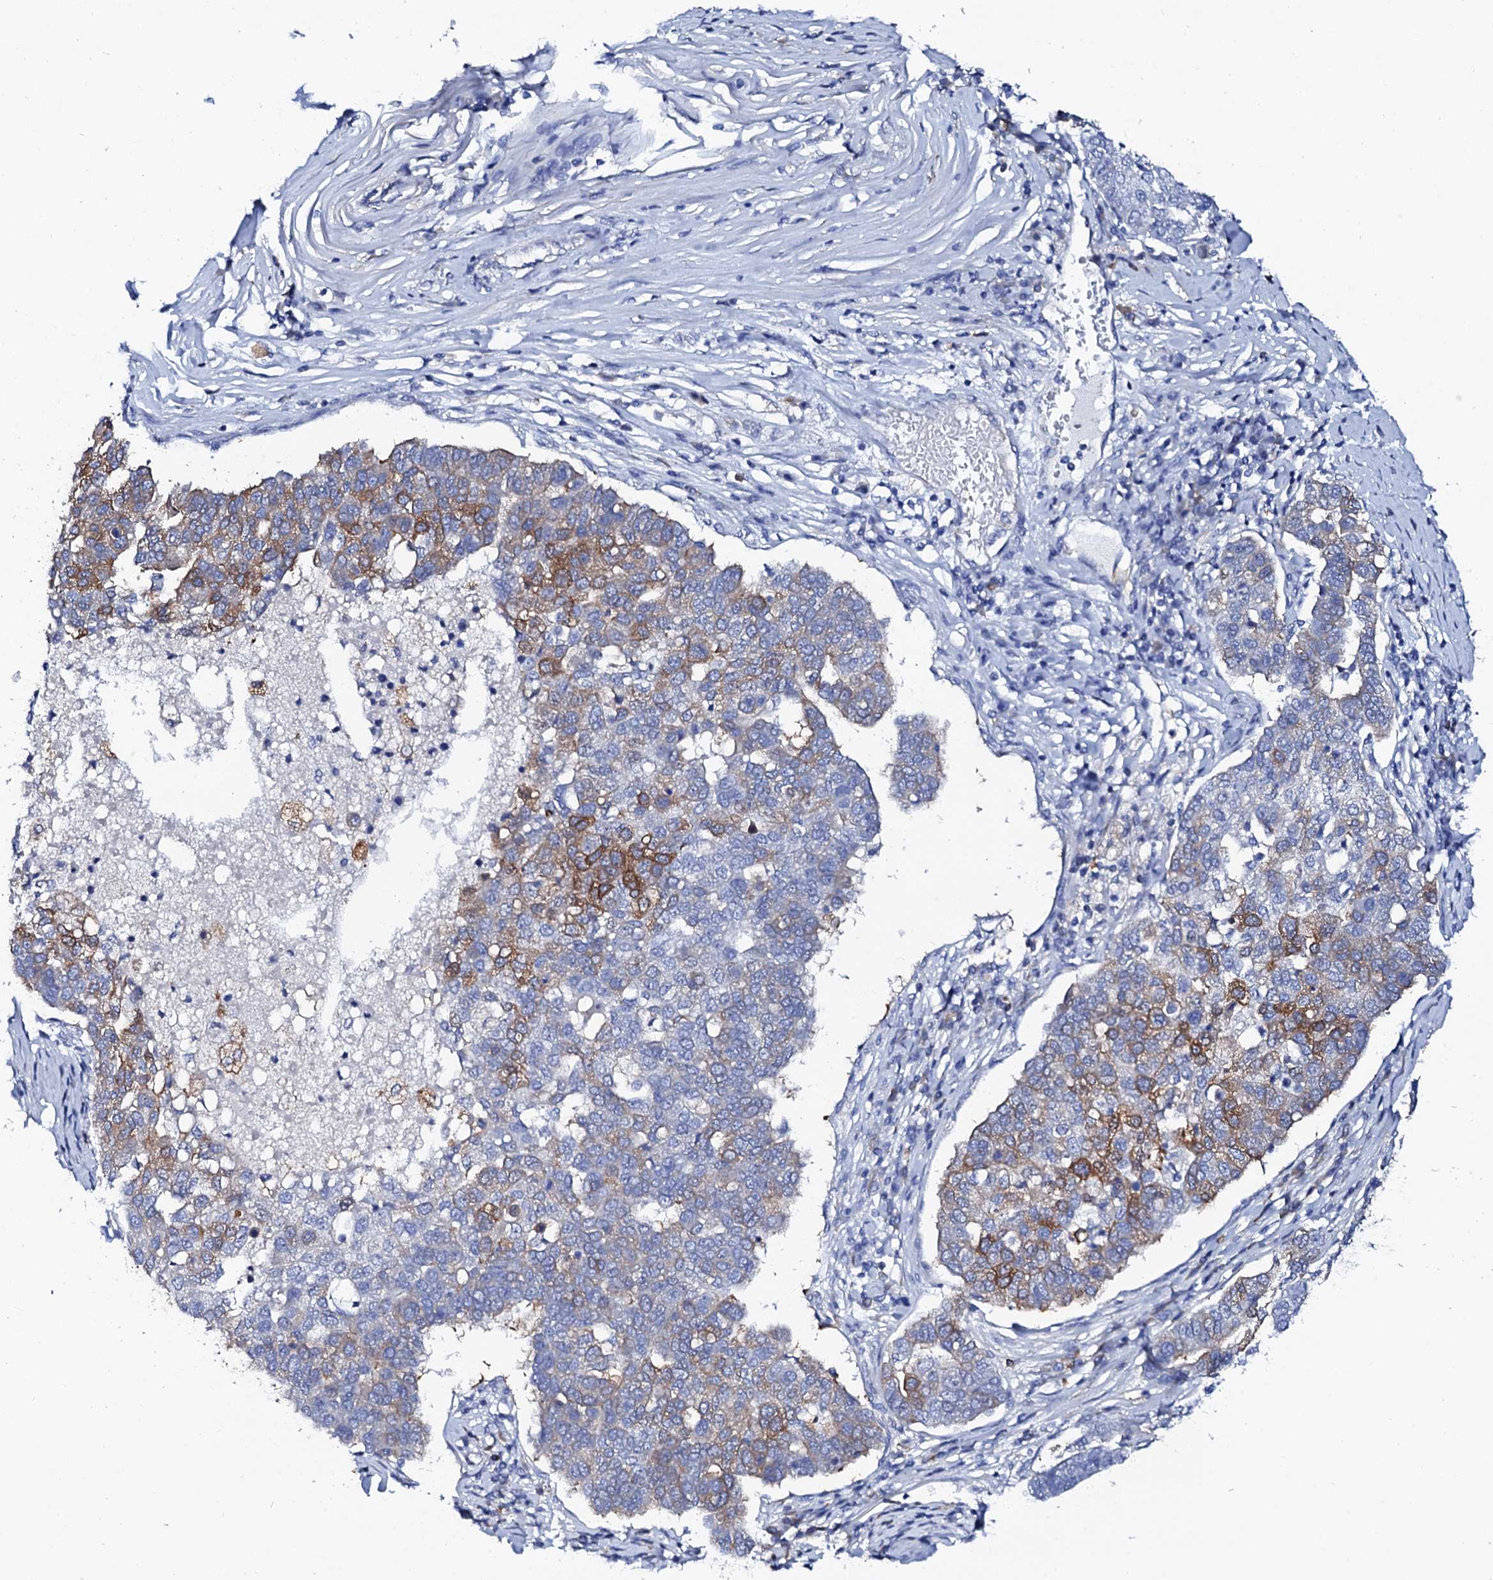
{"staining": {"intensity": "moderate", "quantity": "25%-75%", "location": "cytoplasmic/membranous"}, "tissue": "pancreatic cancer", "cell_type": "Tumor cells", "image_type": "cancer", "snomed": [{"axis": "morphology", "description": "Adenocarcinoma, NOS"}, {"axis": "topography", "description": "Pancreas"}], "caption": "This is an image of IHC staining of pancreatic cancer, which shows moderate positivity in the cytoplasmic/membranous of tumor cells.", "gene": "GLB1L3", "patient": {"sex": "female", "age": 61}}